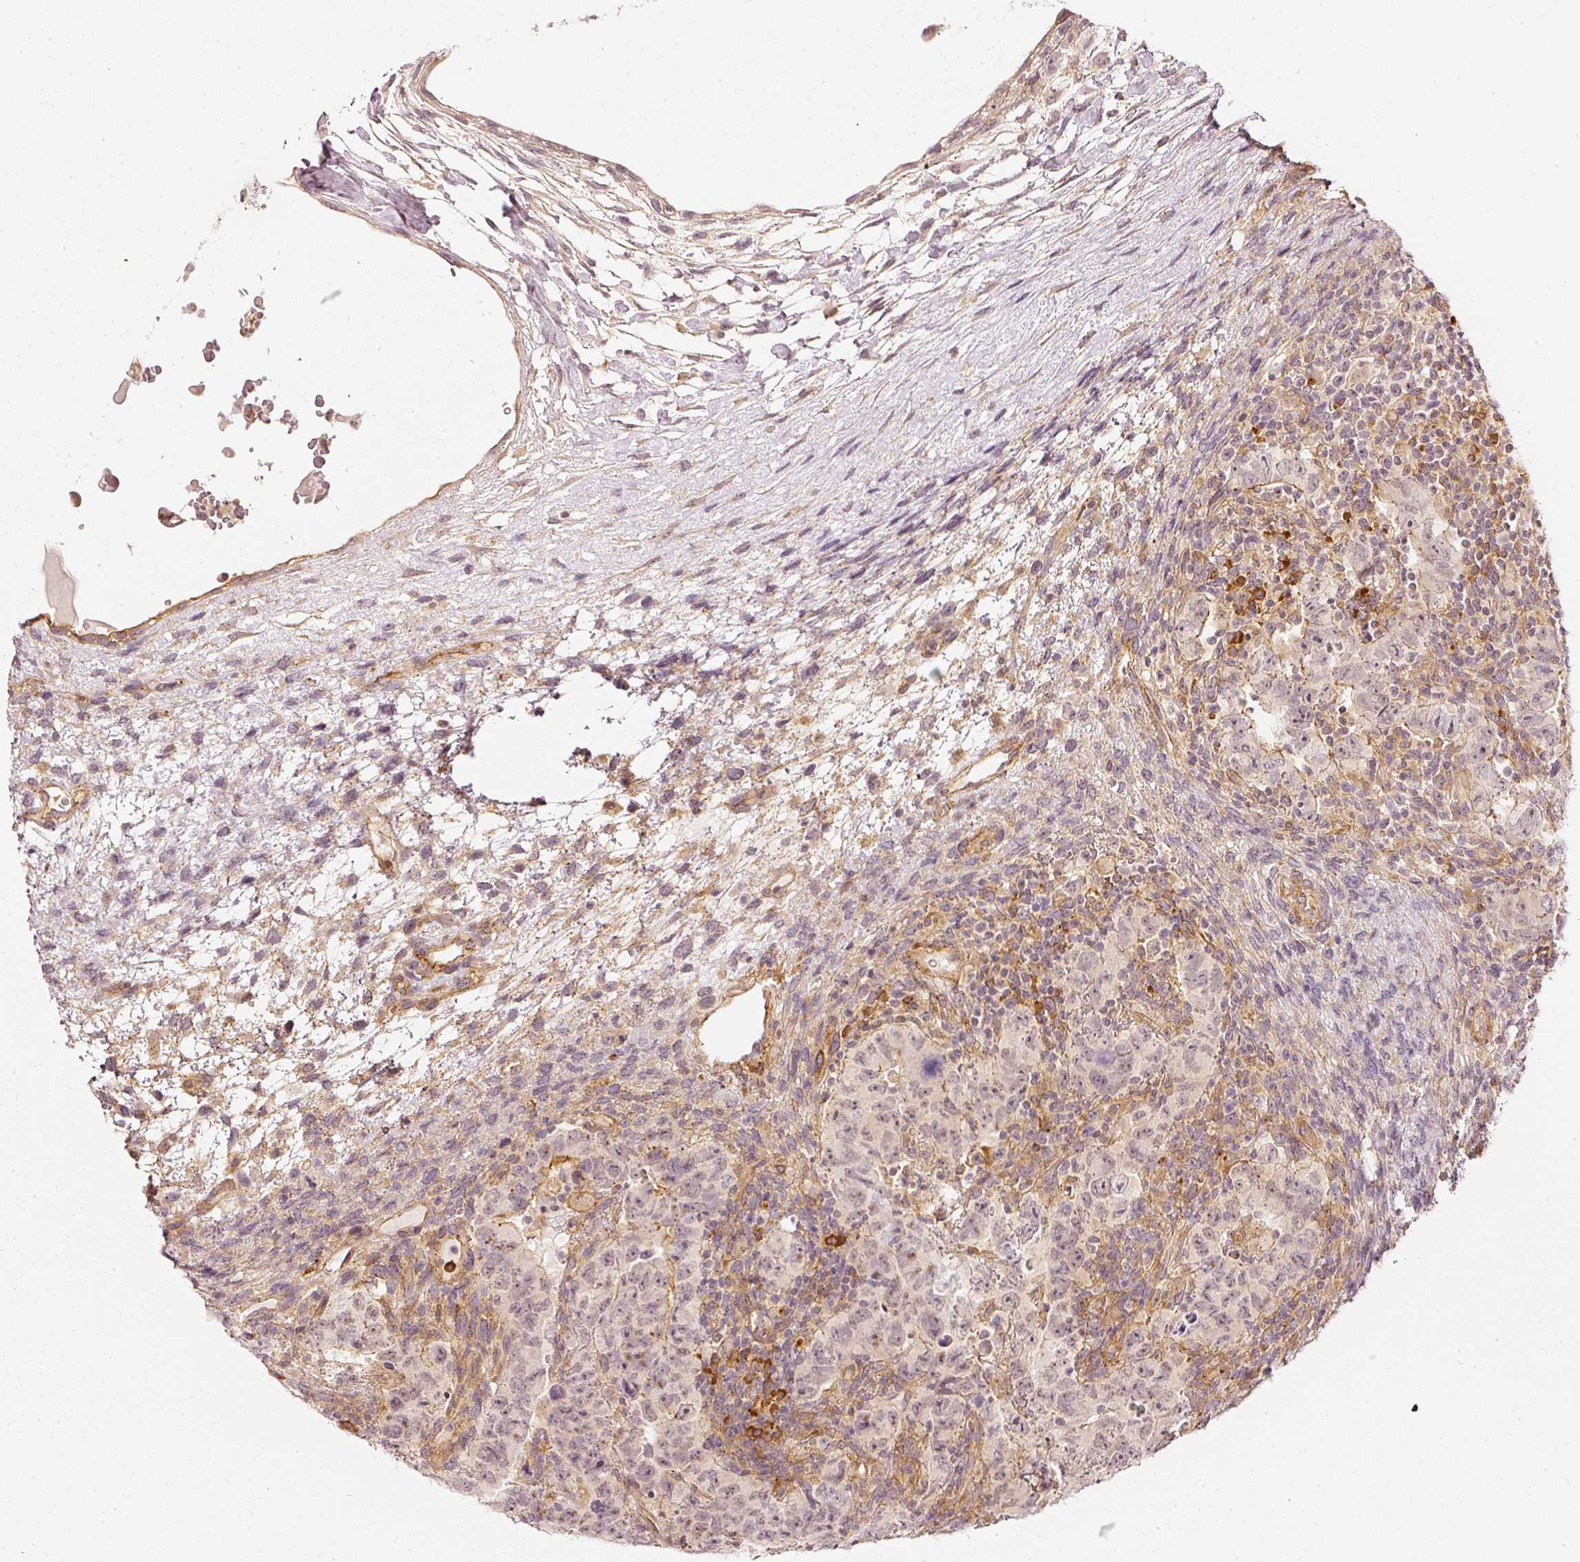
{"staining": {"intensity": "negative", "quantity": "none", "location": "none"}, "tissue": "testis cancer", "cell_type": "Tumor cells", "image_type": "cancer", "snomed": [{"axis": "morphology", "description": "Carcinoma, Embryonal, NOS"}, {"axis": "topography", "description": "Testis"}], "caption": "High magnification brightfield microscopy of embryonal carcinoma (testis) stained with DAB (brown) and counterstained with hematoxylin (blue): tumor cells show no significant staining.", "gene": "DRD2", "patient": {"sex": "male", "age": 24}}